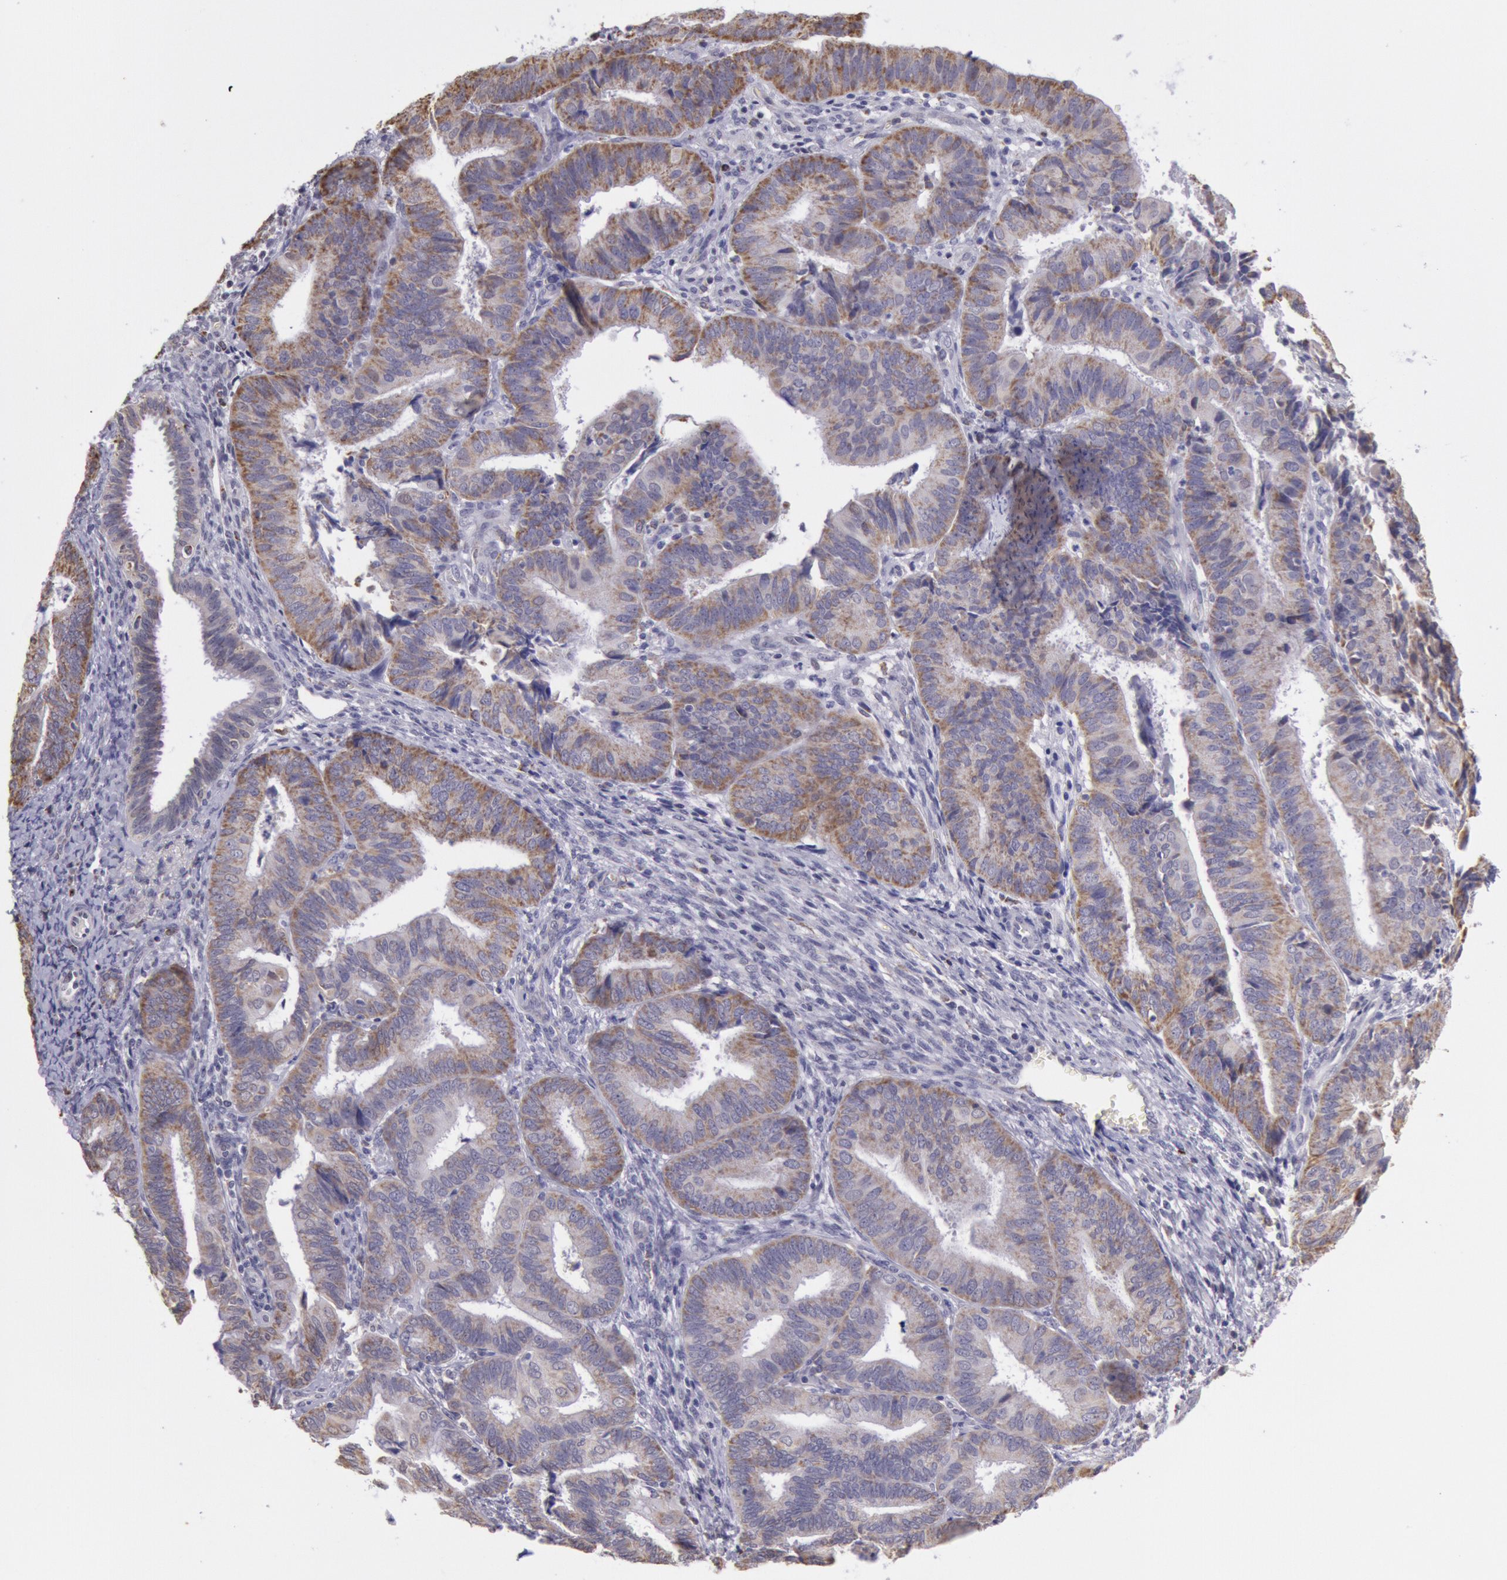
{"staining": {"intensity": "moderate", "quantity": "25%-75%", "location": "cytoplasmic/membranous"}, "tissue": "endometrial cancer", "cell_type": "Tumor cells", "image_type": "cancer", "snomed": [{"axis": "morphology", "description": "Adenocarcinoma, NOS"}, {"axis": "topography", "description": "Endometrium"}], "caption": "Endometrial cancer (adenocarcinoma) was stained to show a protein in brown. There is medium levels of moderate cytoplasmic/membranous positivity in approximately 25%-75% of tumor cells. The protein is stained brown, and the nuclei are stained in blue (DAB (3,3'-diaminobenzidine) IHC with brightfield microscopy, high magnification).", "gene": "FRMD6", "patient": {"sex": "female", "age": 63}}